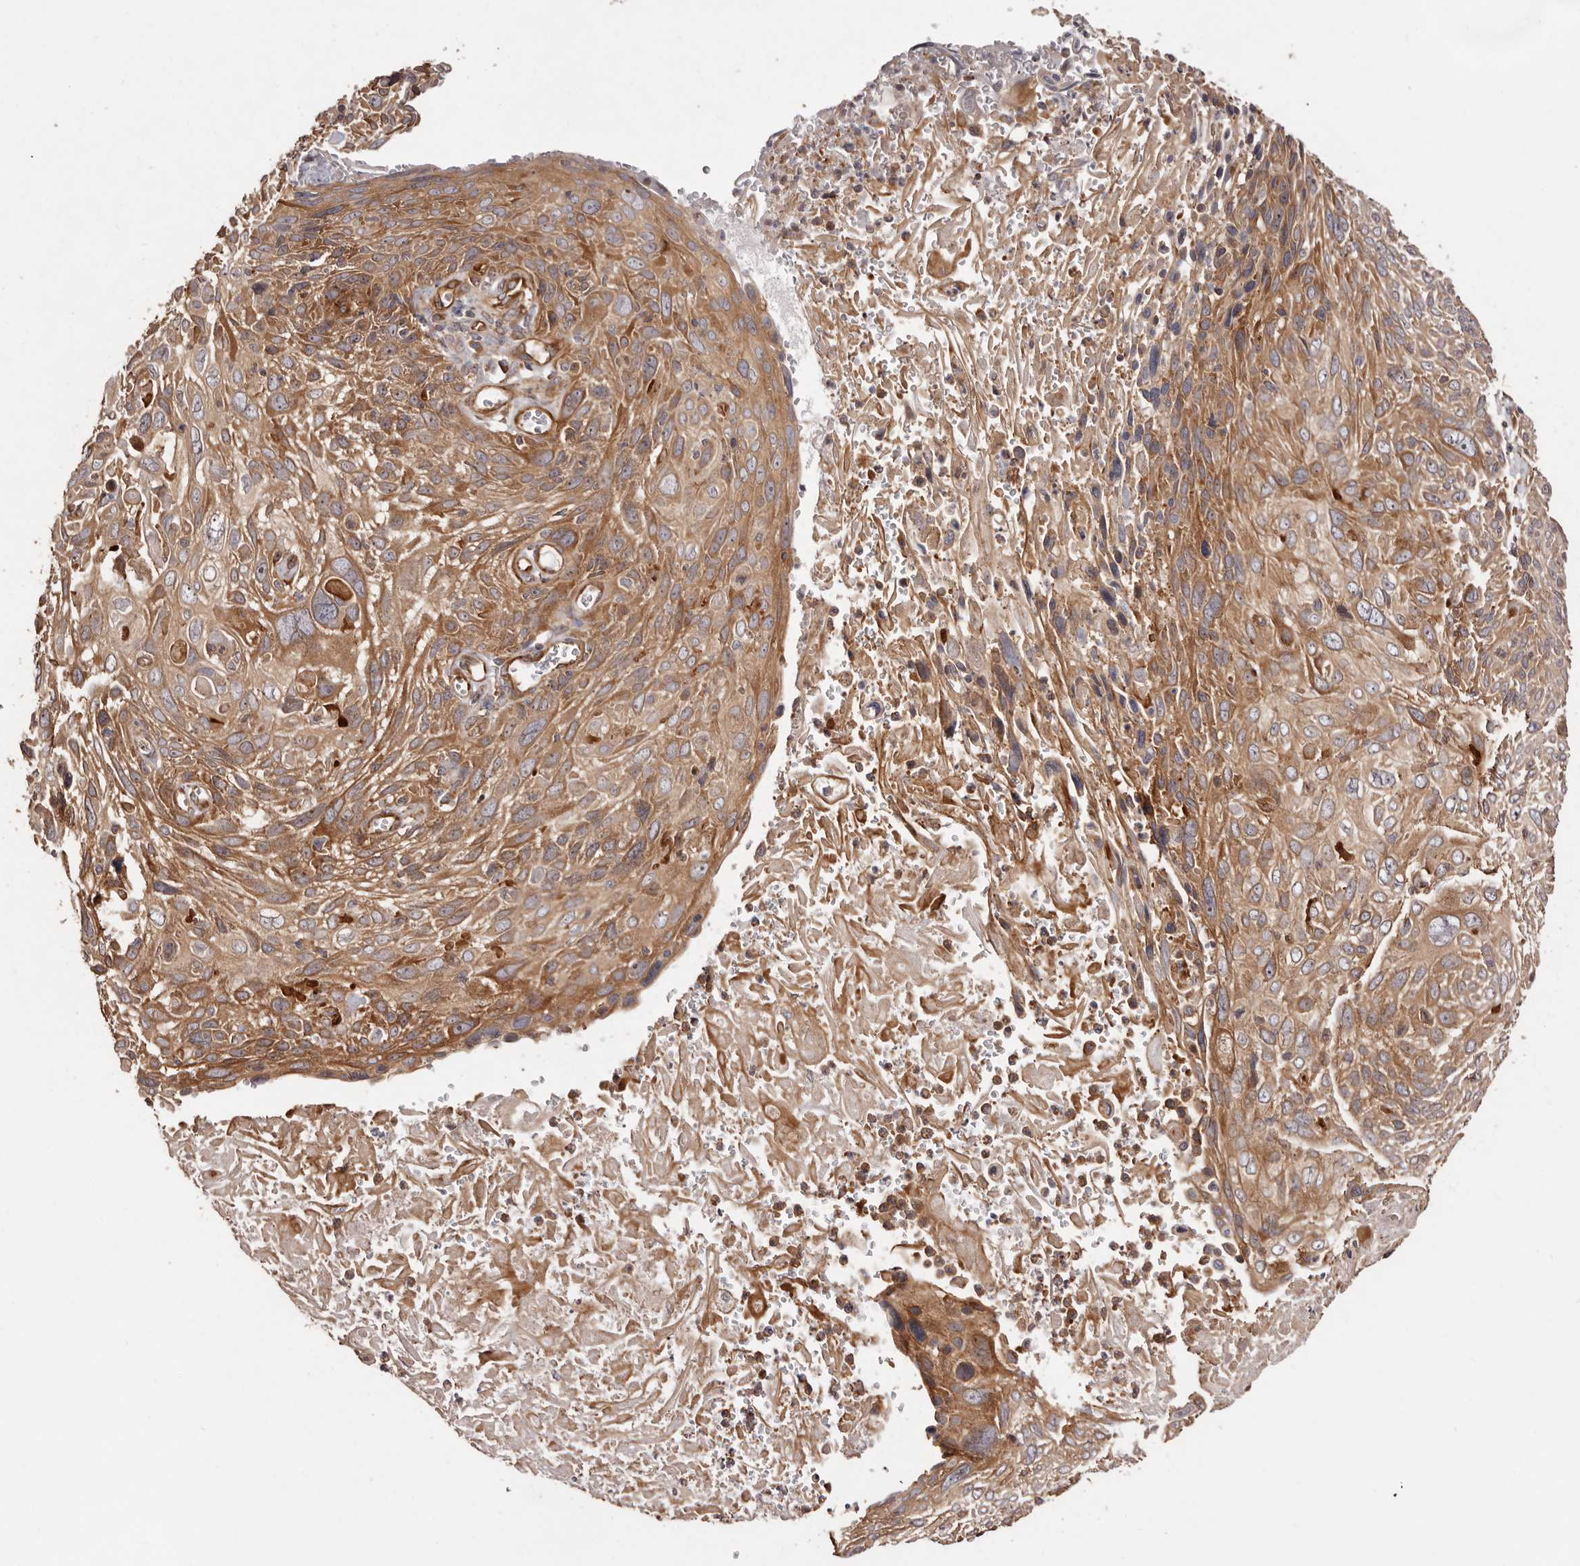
{"staining": {"intensity": "moderate", "quantity": "25%-75%", "location": "cytoplasmic/membranous"}, "tissue": "cervical cancer", "cell_type": "Tumor cells", "image_type": "cancer", "snomed": [{"axis": "morphology", "description": "Squamous cell carcinoma, NOS"}, {"axis": "topography", "description": "Cervix"}], "caption": "Immunohistochemistry staining of cervical squamous cell carcinoma, which reveals medium levels of moderate cytoplasmic/membranous staining in about 25%-75% of tumor cells indicating moderate cytoplasmic/membranous protein expression. The staining was performed using DAB (3,3'-diaminobenzidine) (brown) for protein detection and nuclei were counterstained in hematoxylin (blue).", "gene": "RPS6", "patient": {"sex": "female", "age": 51}}